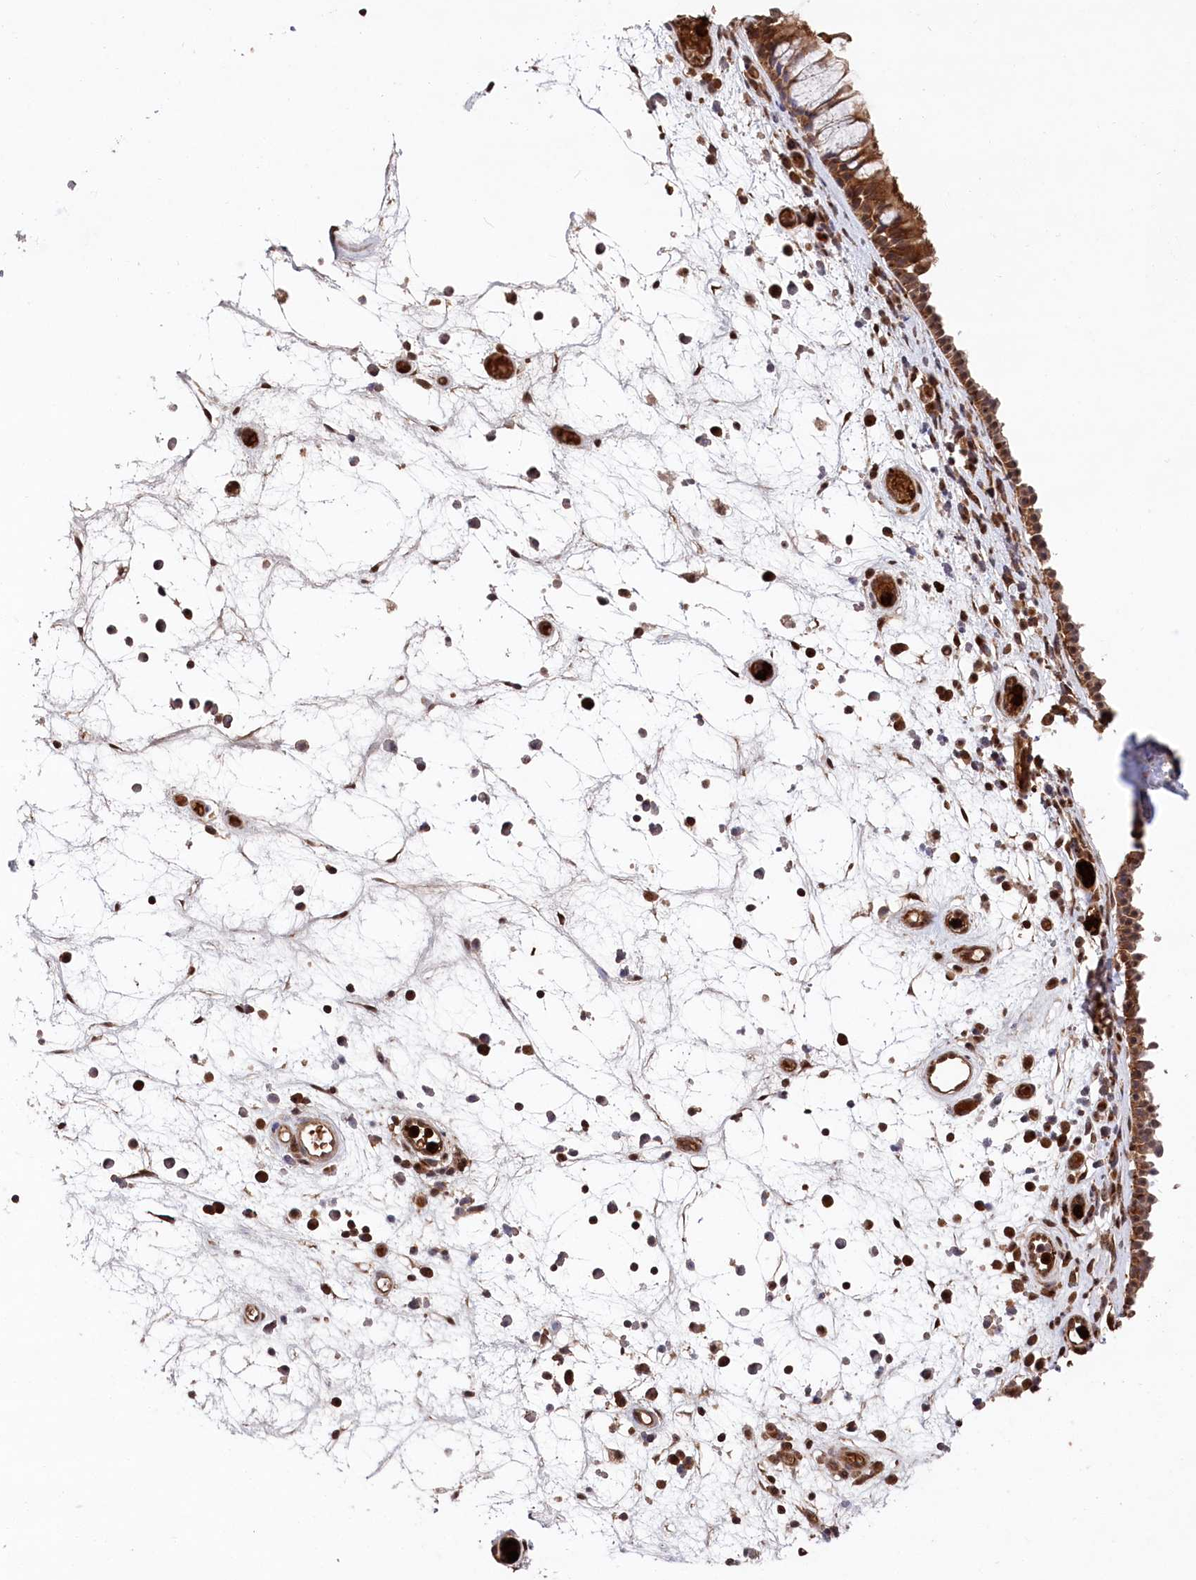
{"staining": {"intensity": "strong", "quantity": ">75%", "location": "cytoplasmic/membranous"}, "tissue": "nasopharynx", "cell_type": "Respiratory epithelial cells", "image_type": "normal", "snomed": [{"axis": "morphology", "description": "Normal tissue, NOS"}, {"axis": "morphology", "description": "Inflammation, NOS"}, {"axis": "morphology", "description": "Malignant melanoma, Metastatic site"}, {"axis": "topography", "description": "Nasopharynx"}], "caption": "Immunohistochemistry (DAB) staining of benign human nasopharynx shows strong cytoplasmic/membranous protein staining in approximately >75% of respiratory epithelial cells. Using DAB (brown) and hematoxylin (blue) stains, captured at high magnification using brightfield microscopy.", "gene": "LSG1", "patient": {"sex": "male", "age": 70}}